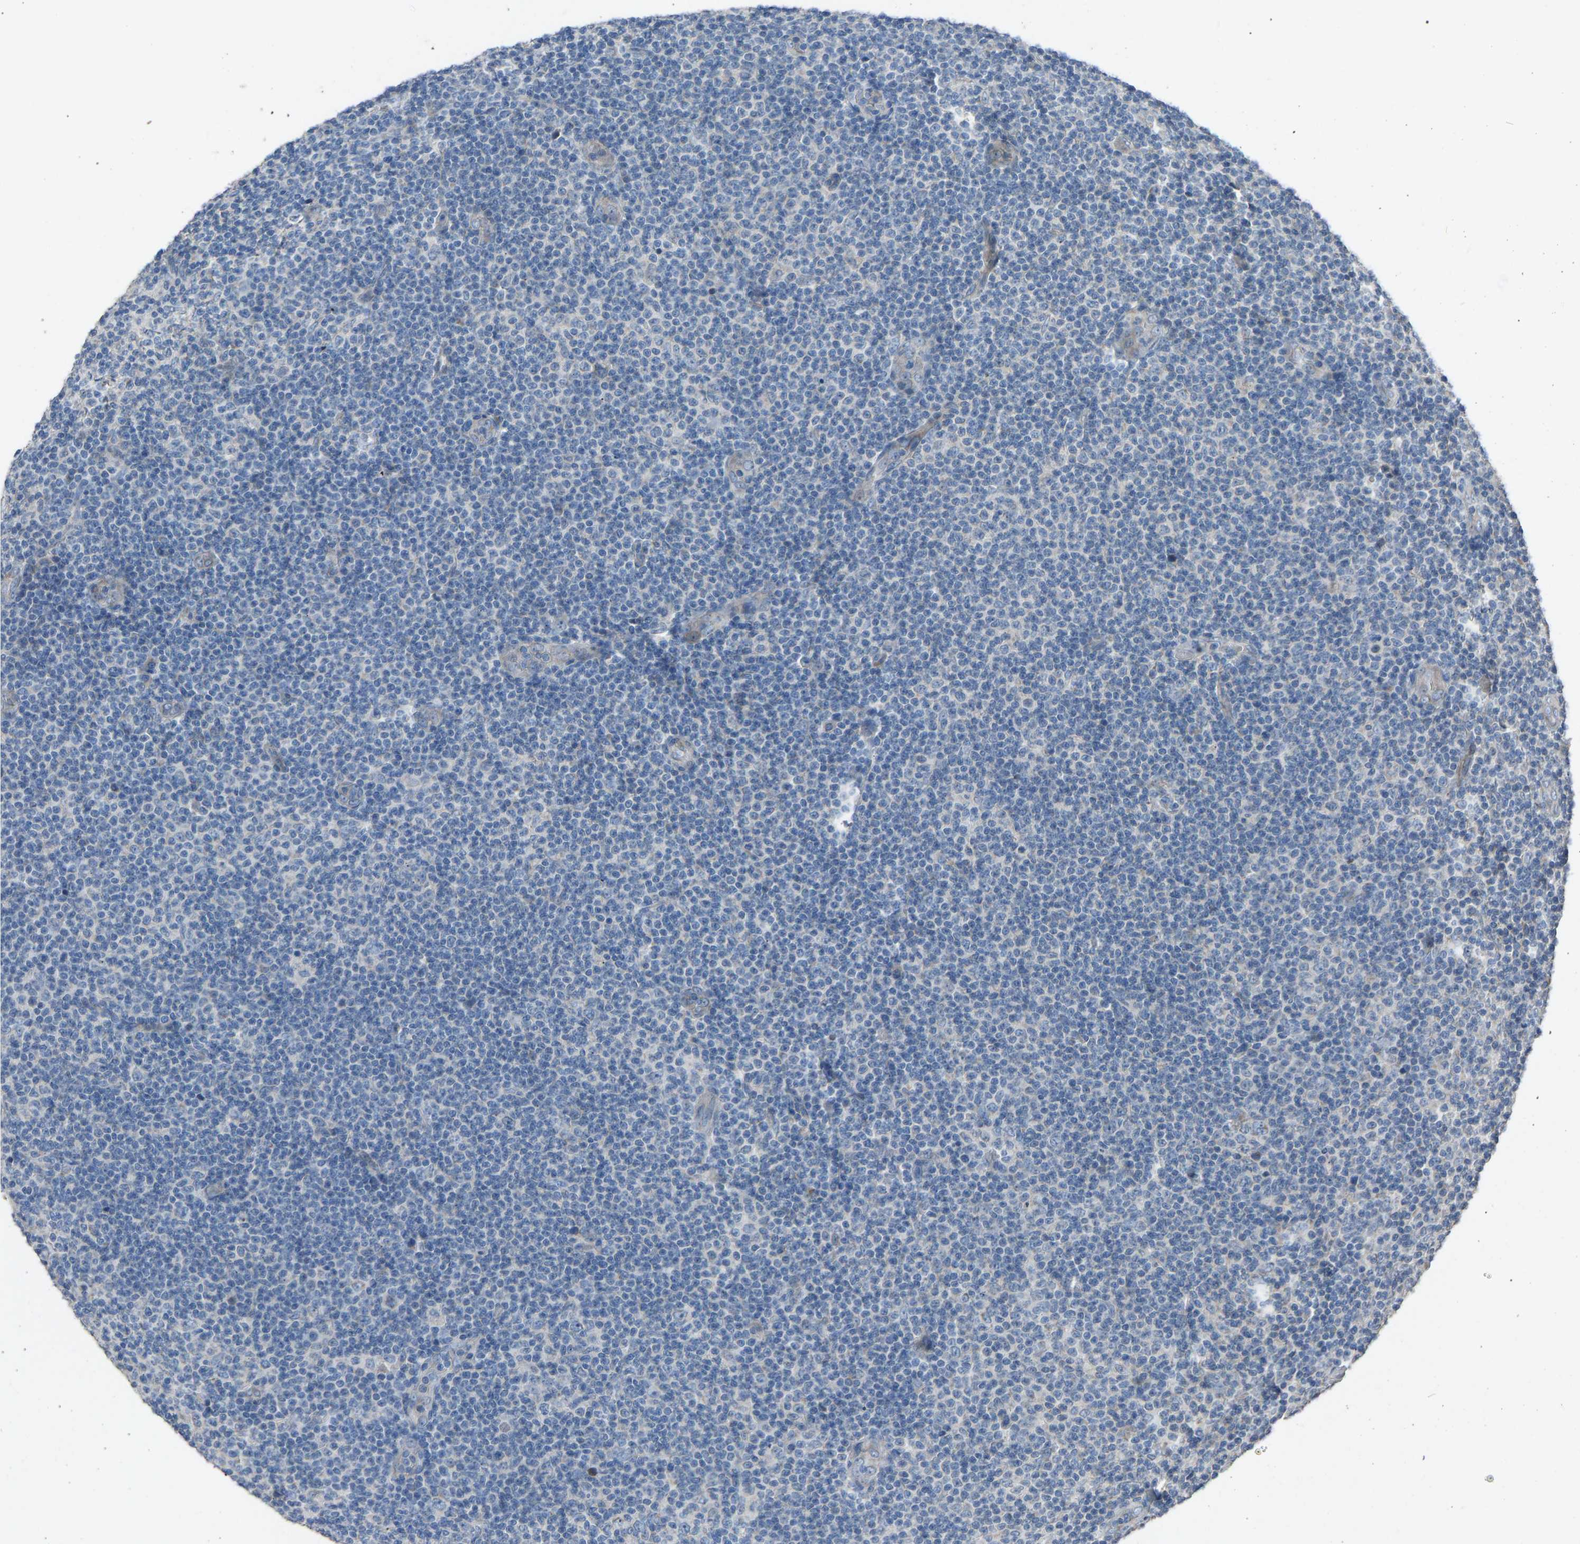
{"staining": {"intensity": "negative", "quantity": "none", "location": "none"}, "tissue": "lymphoma", "cell_type": "Tumor cells", "image_type": "cancer", "snomed": [{"axis": "morphology", "description": "Malignant lymphoma, non-Hodgkin's type, Low grade"}, {"axis": "topography", "description": "Lymph node"}], "caption": "High magnification brightfield microscopy of lymphoma stained with DAB (3,3'-diaminobenzidine) (brown) and counterstained with hematoxylin (blue): tumor cells show no significant staining.", "gene": "TGFBR3", "patient": {"sex": "male", "age": 83}}